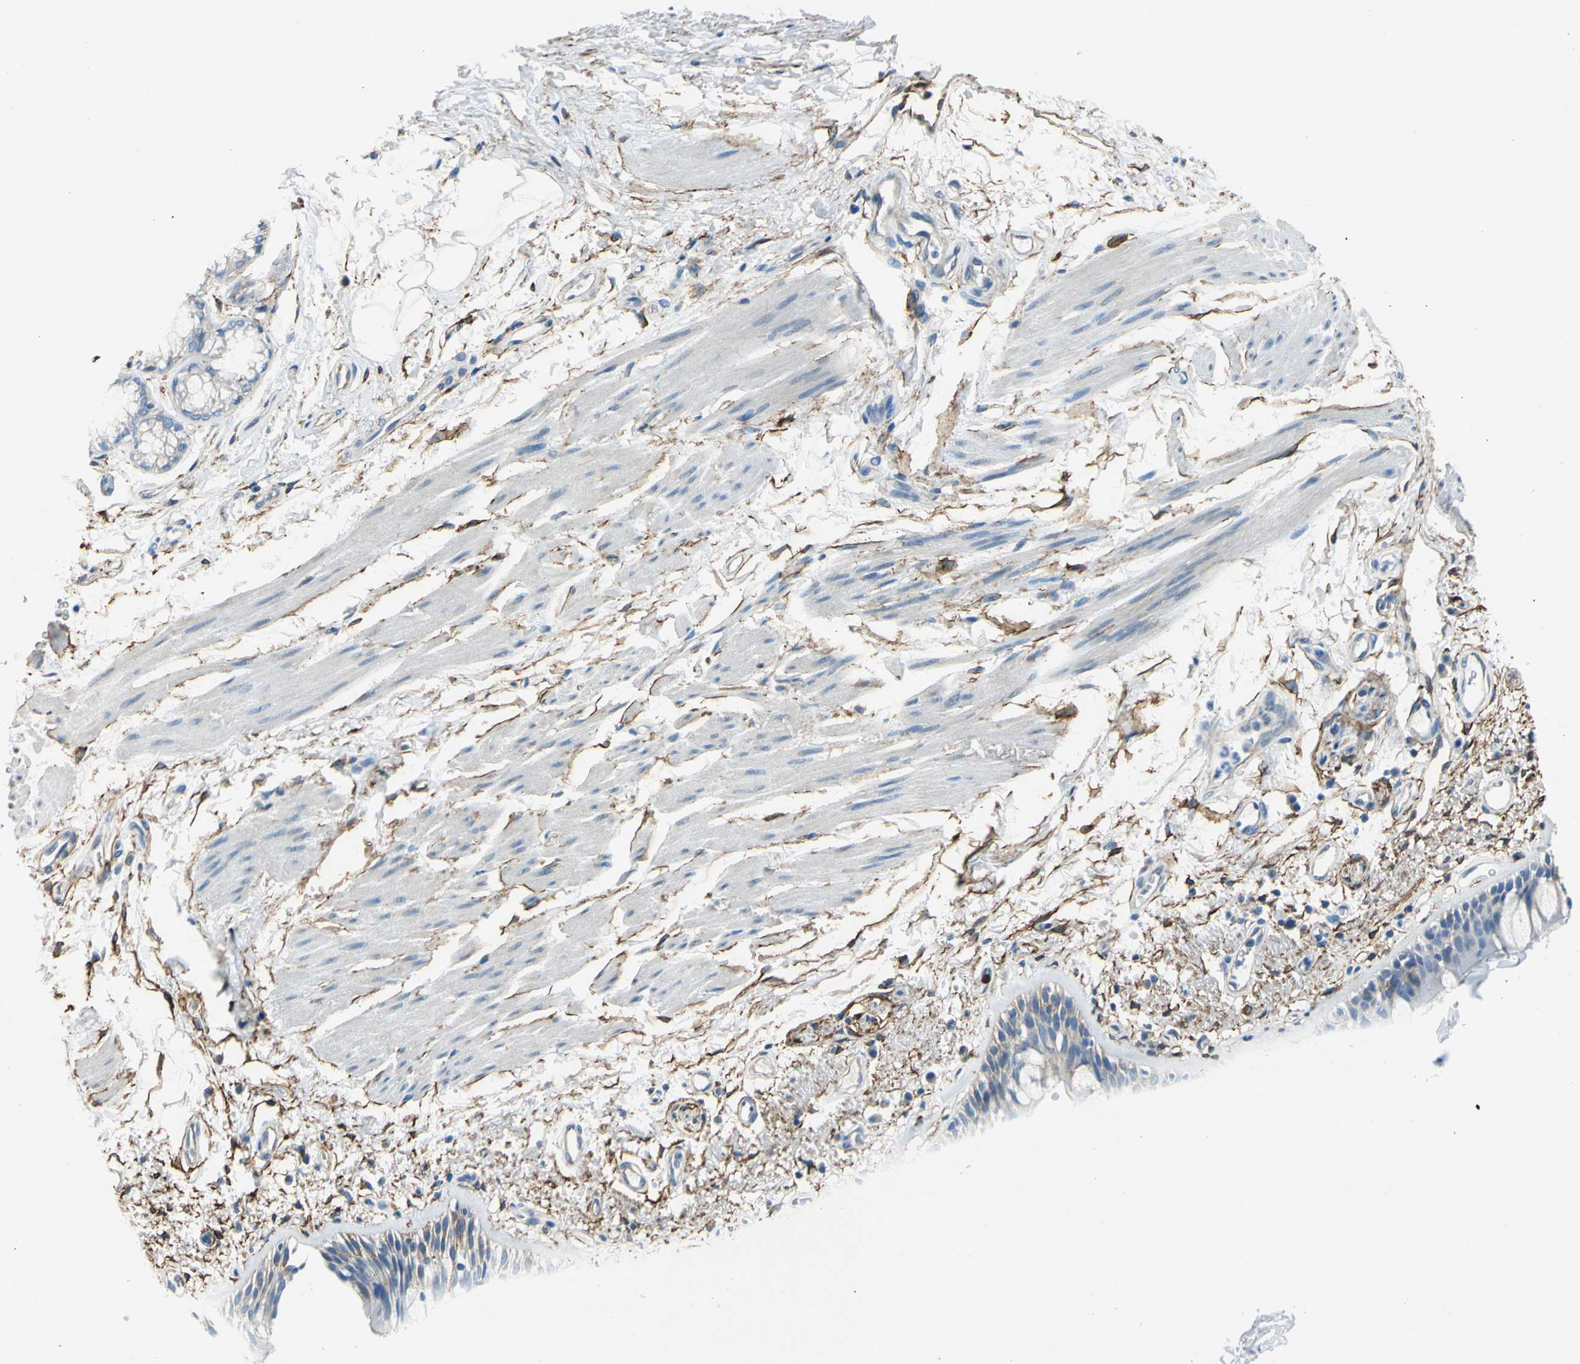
{"staining": {"intensity": "moderate", "quantity": "<25%", "location": "cytoplasmic/membranous"}, "tissue": "bronchus", "cell_type": "Respiratory epithelial cells", "image_type": "normal", "snomed": [{"axis": "morphology", "description": "Normal tissue, NOS"}, {"axis": "morphology", "description": "Adenocarcinoma, NOS"}, {"axis": "topography", "description": "Bronchus"}, {"axis": "topography", "description": "Lung"}], "caption": "Immunohistochemical staining of normal bronchus exhibits moderate cytoplasmic/membranous protein expression in about <25% of respiratory epithelial cells. The staining is performed using DAB (3,3'-diaminobenzidine) brown chromogen to label protein expression. The nuclei are counter-stained blue using hematoxylin.", "gene": "AKAP12", "patient": {"sex": "female", "age": 54}}